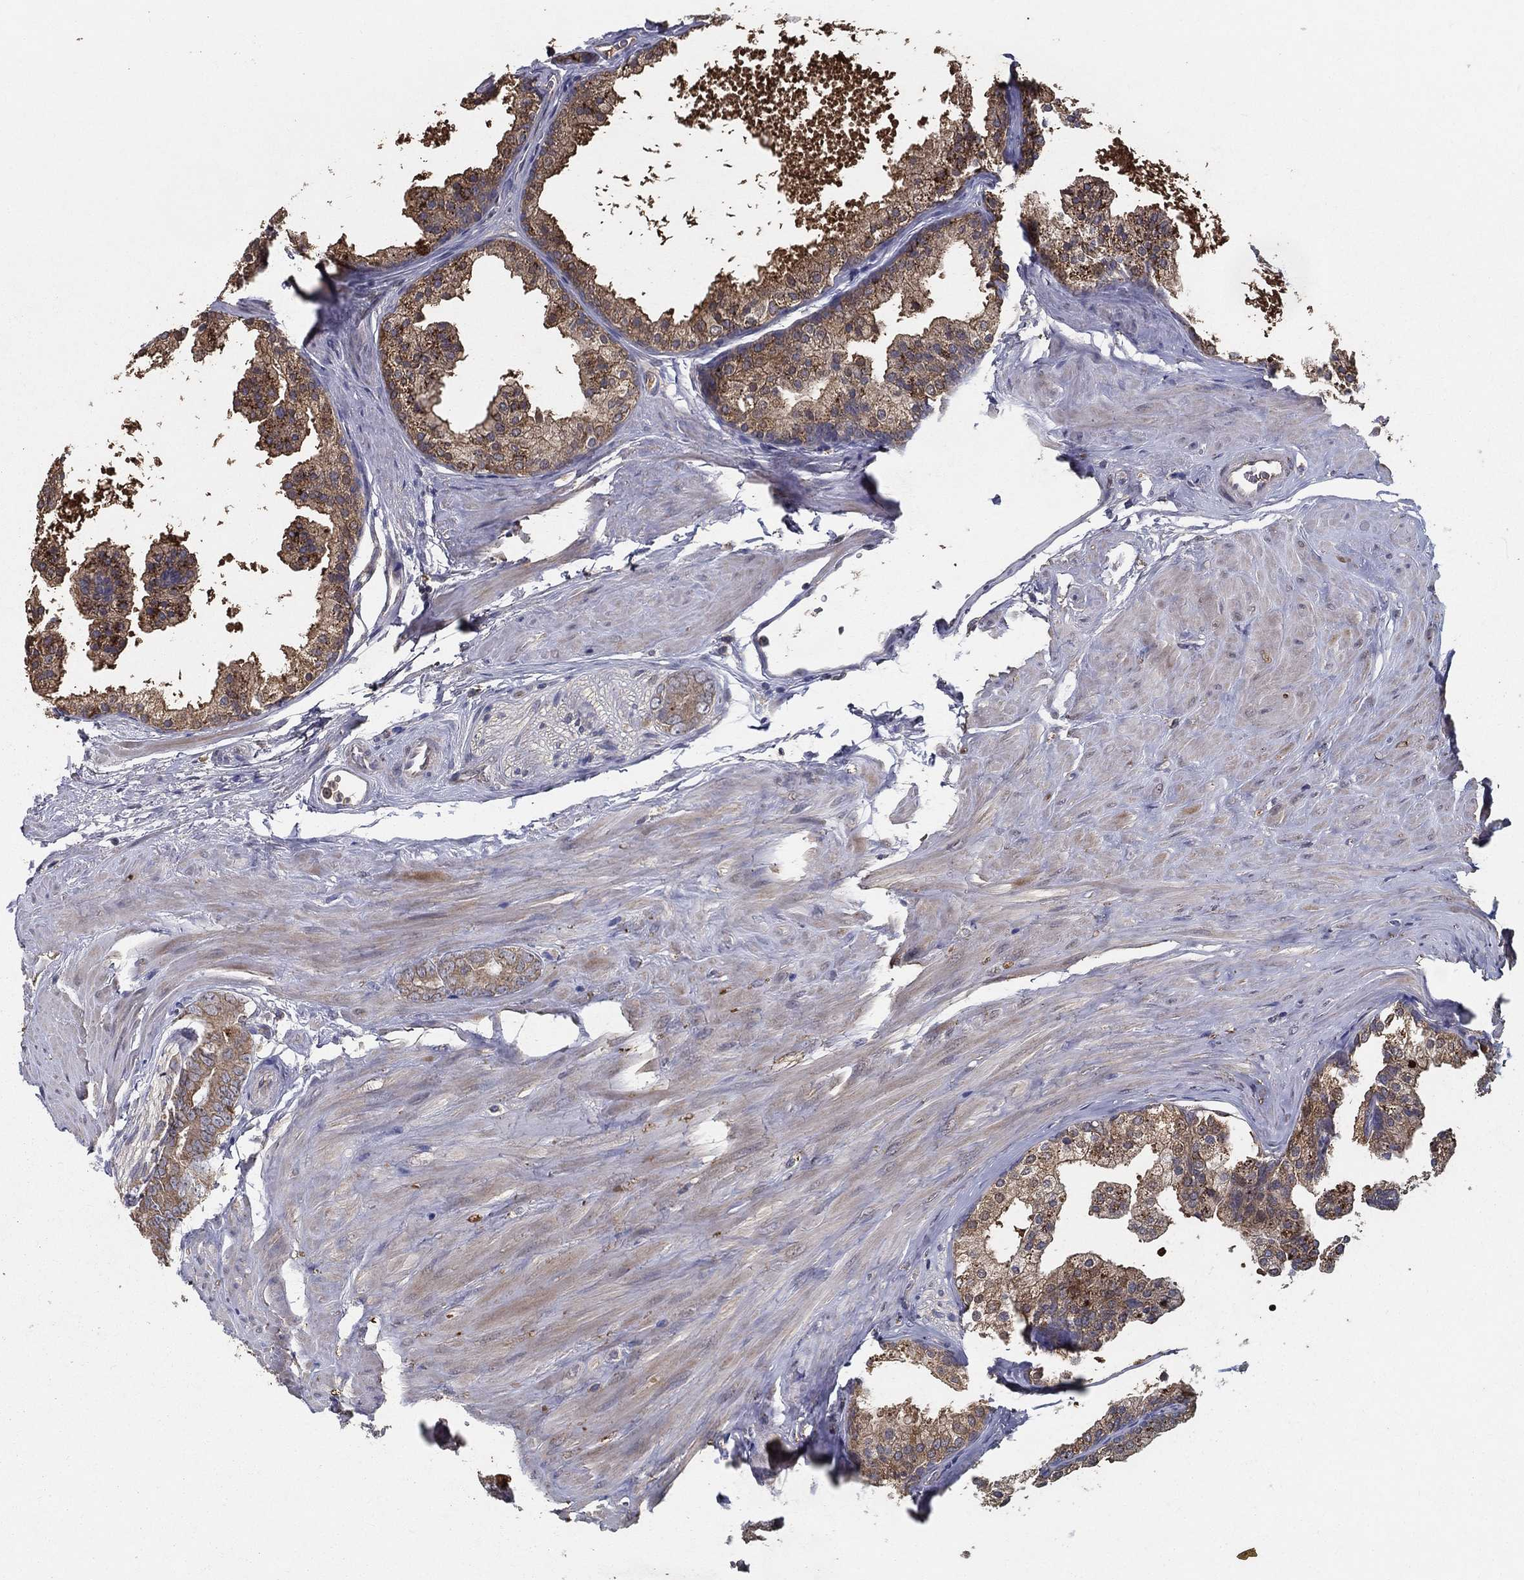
{"staining": {"intensity": "moderate", "quantity": ">75%", "location": "cytoplasmic/membranous"}, "tissue": "prostate cancer", "cell_type": "Tumor cells", "image_type": "cancer", "snomed": [{"axis": "morphology", "description": "Adenocarcinoma, NOS"}, {"axis": "topography", "description": "Prostate"}], "caption": "Brown immunohistochemical staining in human prostate cancer demonstrates moderate cytoplasmic/membranous expression in approximately >75% of tumor cells. Using DAB (3,3'-diaminobenzidine) (brown) and hematoxylin (blue) stains, captured at high magnification using brightfield microscopy.", "gene": "MT-ND1", "patient": {"sex": "male", "age": 55}}